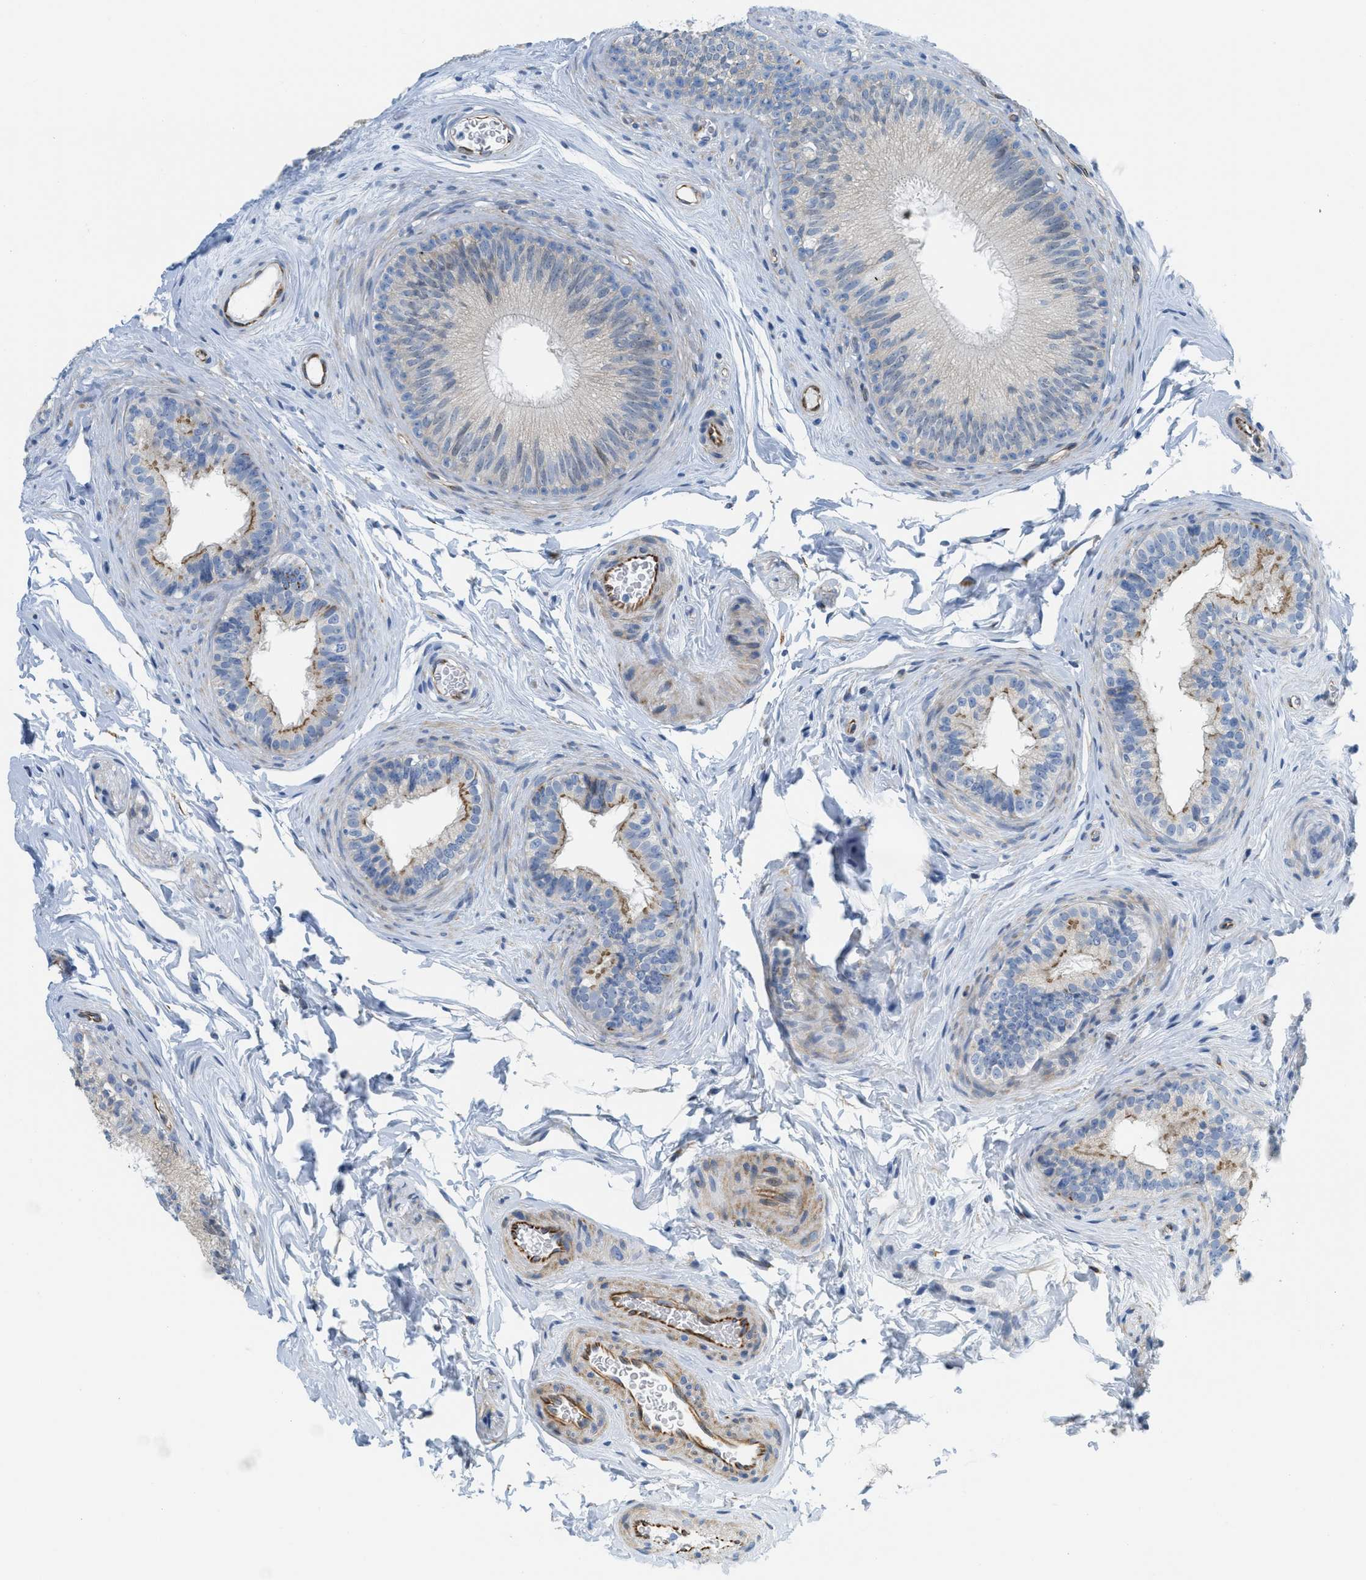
{"staining": {"intensity": "negative", "quantity": "none", "location": "none"}, "tissue": "epididymis", "cell_type": "Glandular cells", "image_type": "normal", "snomed": [{"axis": "morphology", "description": "Normal tissue, NOS"}, {"axis": "topography", "description": "Testis"}, {"axis": "topography", "description": "Epididymis"}], "caption": "A micrograph of epididymis stained for a protein shows no brown staining in glandular cells. (Immunohistochemistry (ihc), brightfield microscopy, high magnification).", "gene": "SLC12A1", "patient": {"sex": "male", "age": 36}}